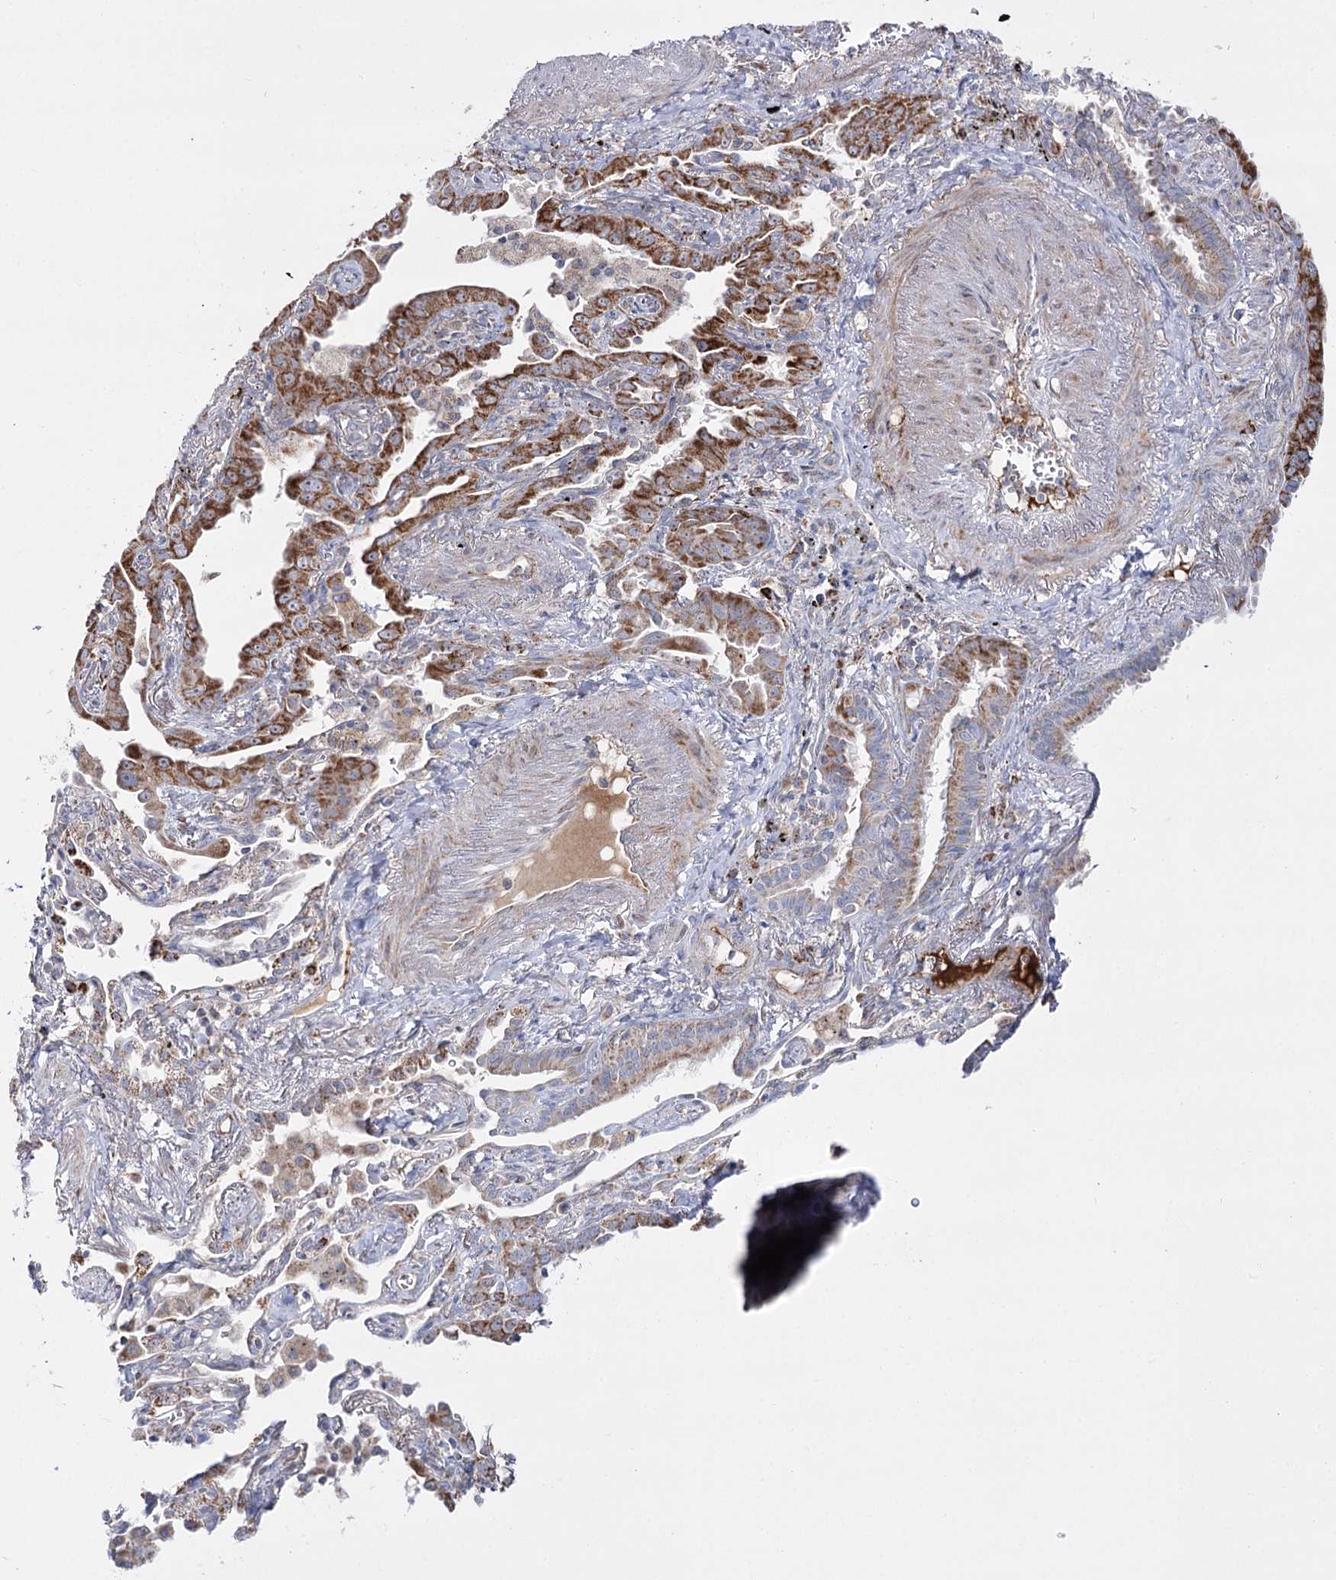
{"staining": {"intensity": "moderate", "quantity": ">75%", "location": "cytoplasmic/membranous"}, "tissue": "lung cancer", "cell_type": "Tumor cells", "image_type": "cancer", "snomed": [{"axis": "morphology", "description": "Adenocarcinoma, NOS"}, {"axis": "topography", "description": "Lung"}], "caption": "Immunohistochemical staining of human adenocarcinoma (lung) exhibits medium levels of moderate cytoplasmic/membranous positivity in approximately >75% of tumor cells.", "gene": "NADK2", "patient": {"sex": "male", "age": 67}}